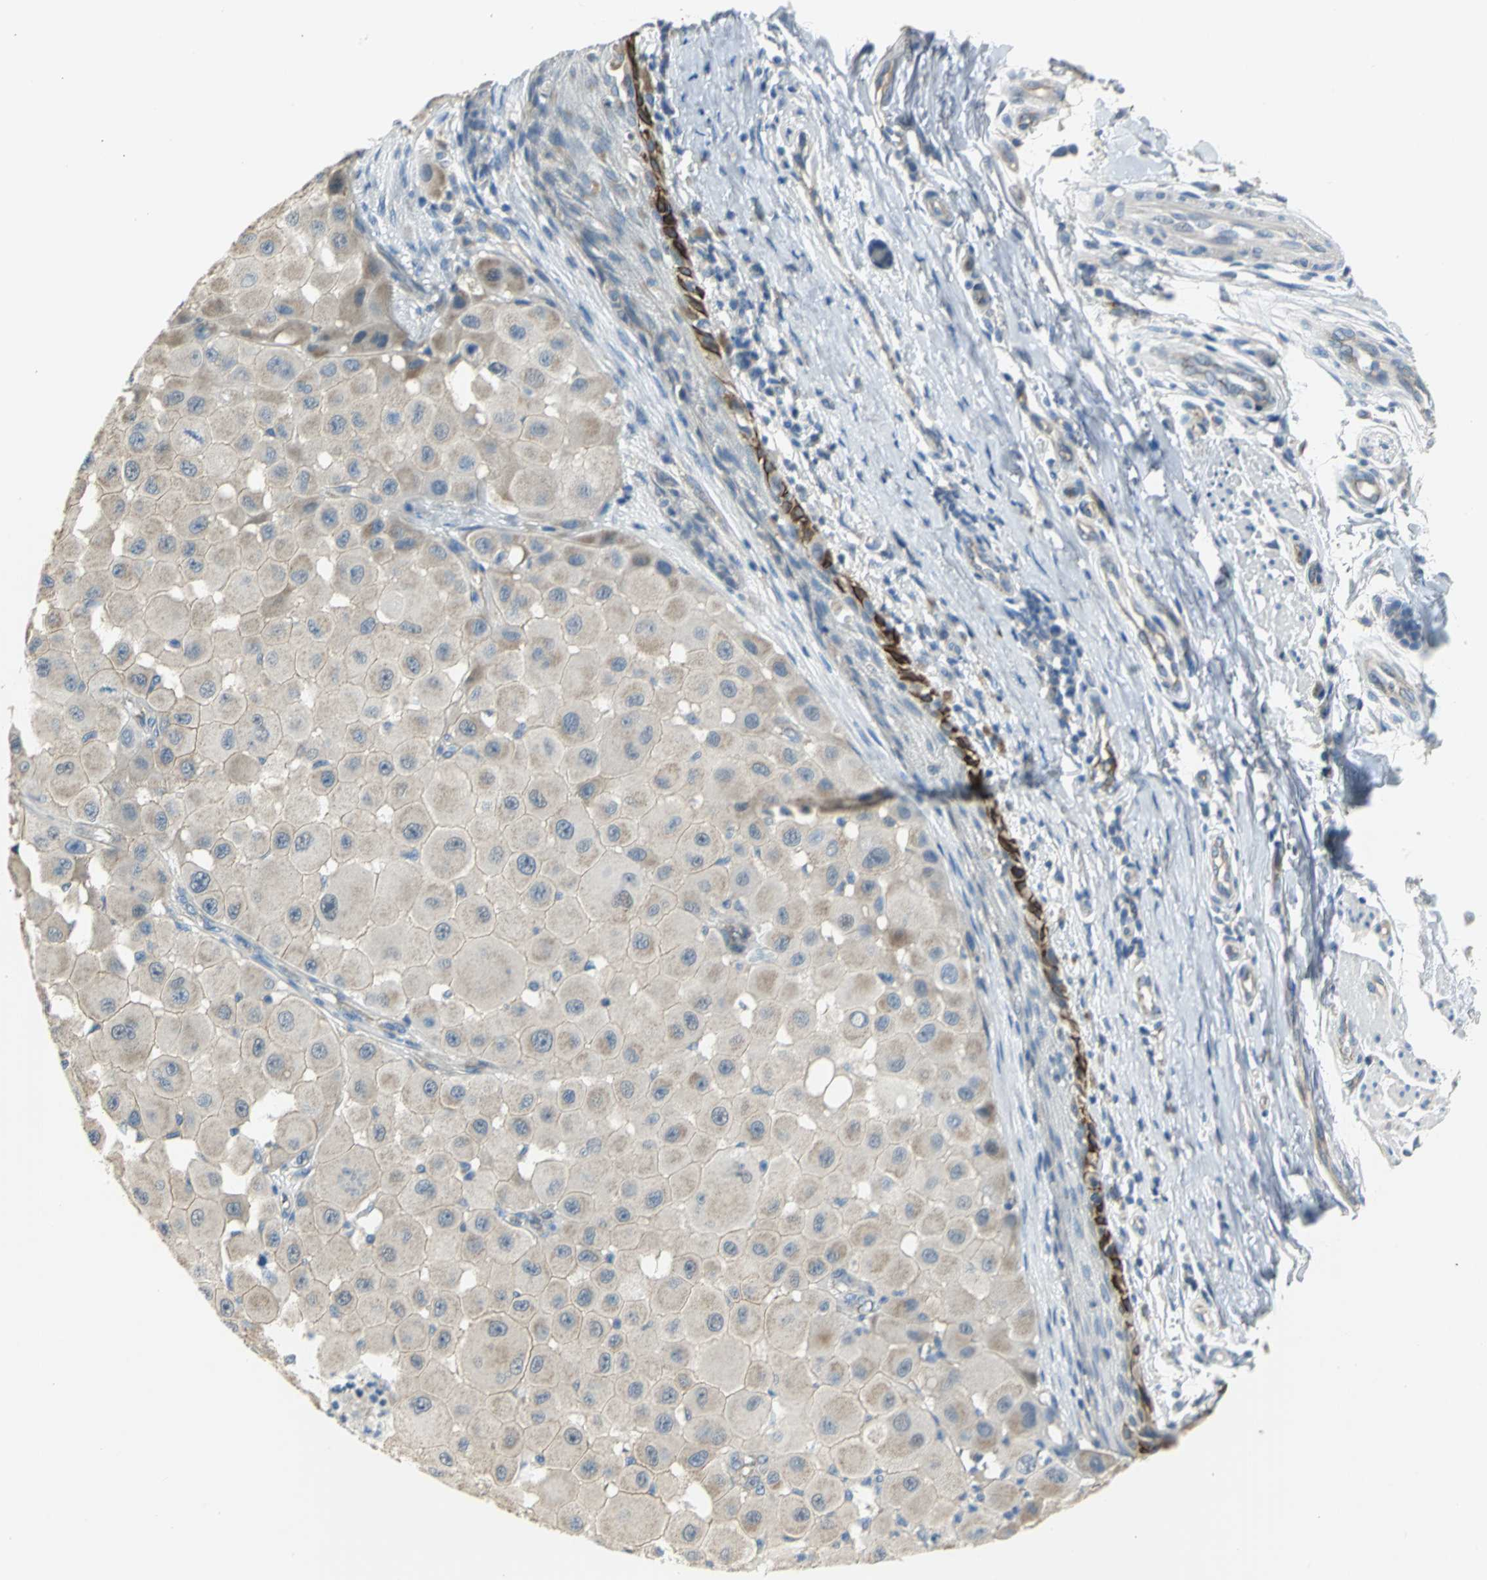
{"staining": {"intensity": "weak", "quantity": "25%-75%", "location": "cytoplasmic/membranous"}, "tissue": "melanoma", "cell_type": "Tumor cells", "image_type": "cancer", "snomed": [{"axis": "morphology", "description": "Malignant melanoma, NOS"}, {"axis": "topography", "description": "Skin"}], "caption": "A high-resolution photomicrograph shows immunohistochemistry staining of melanoma, which displays weak cytoplasmic/membranous staining in about 25%-75% of tumor cells.", "gene": "HTR1F", "patient": {"sex": "female", "age": 81}}